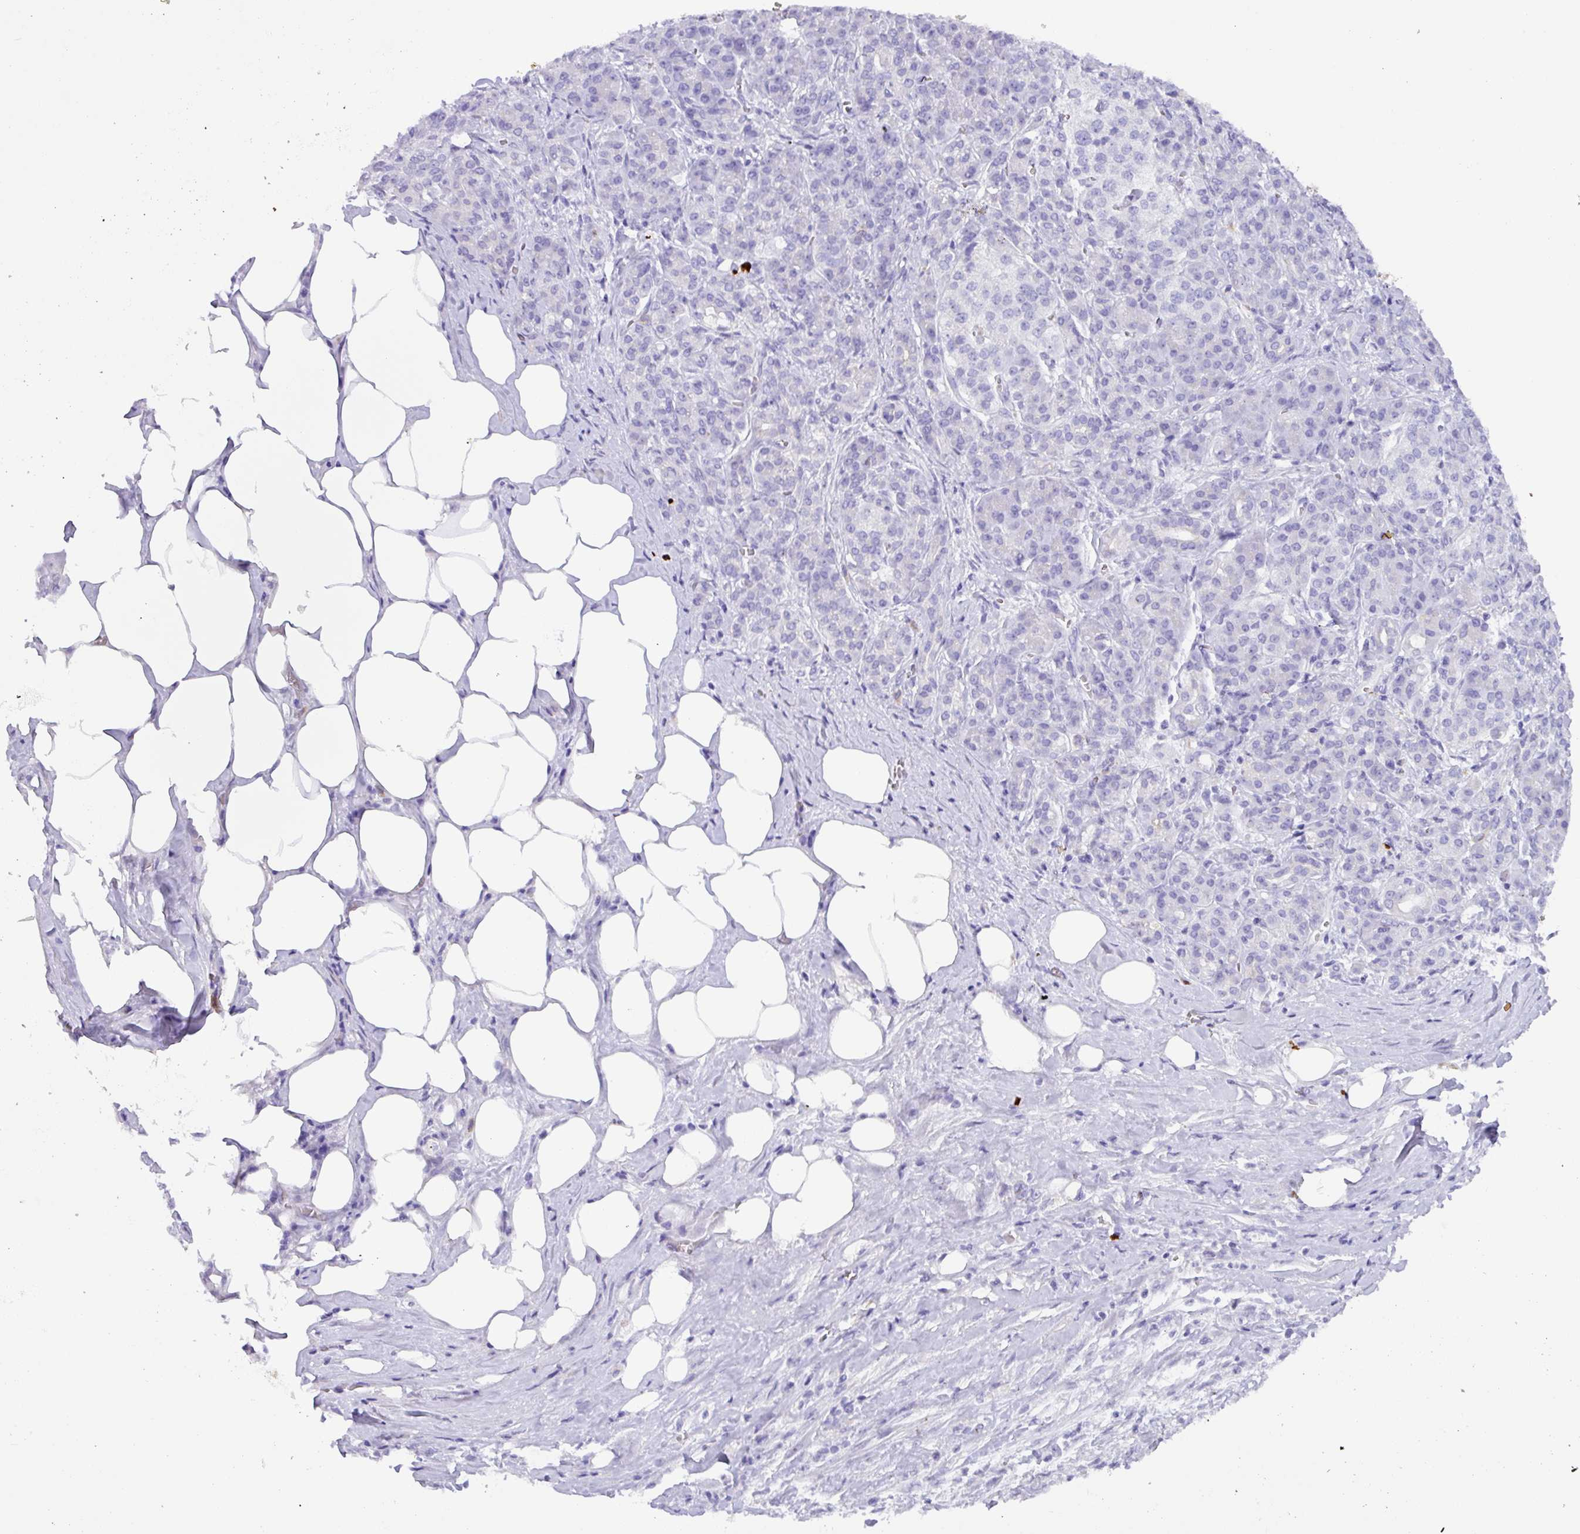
{"staining": {"intensity": "negative", "quantity": "none", "location": "none"}, "tissue": "pancreatic cancer", "cell_type": "Tumor cells", "image_type": "cancer", "snomed": [{"axis": "morphology", "description": "Adenocarcinoma, NOS"}, {"axis": "topography", "description": "Pancreas"}], "caption": "A high-resolution micrograph shows immunohistochemistry (IHC) staining of pancreatic adenocarcinoma, which reveals no significant staining in tumor cells.", "gene": "MRM2", "patient": {"sex": "male", "age": 57}}